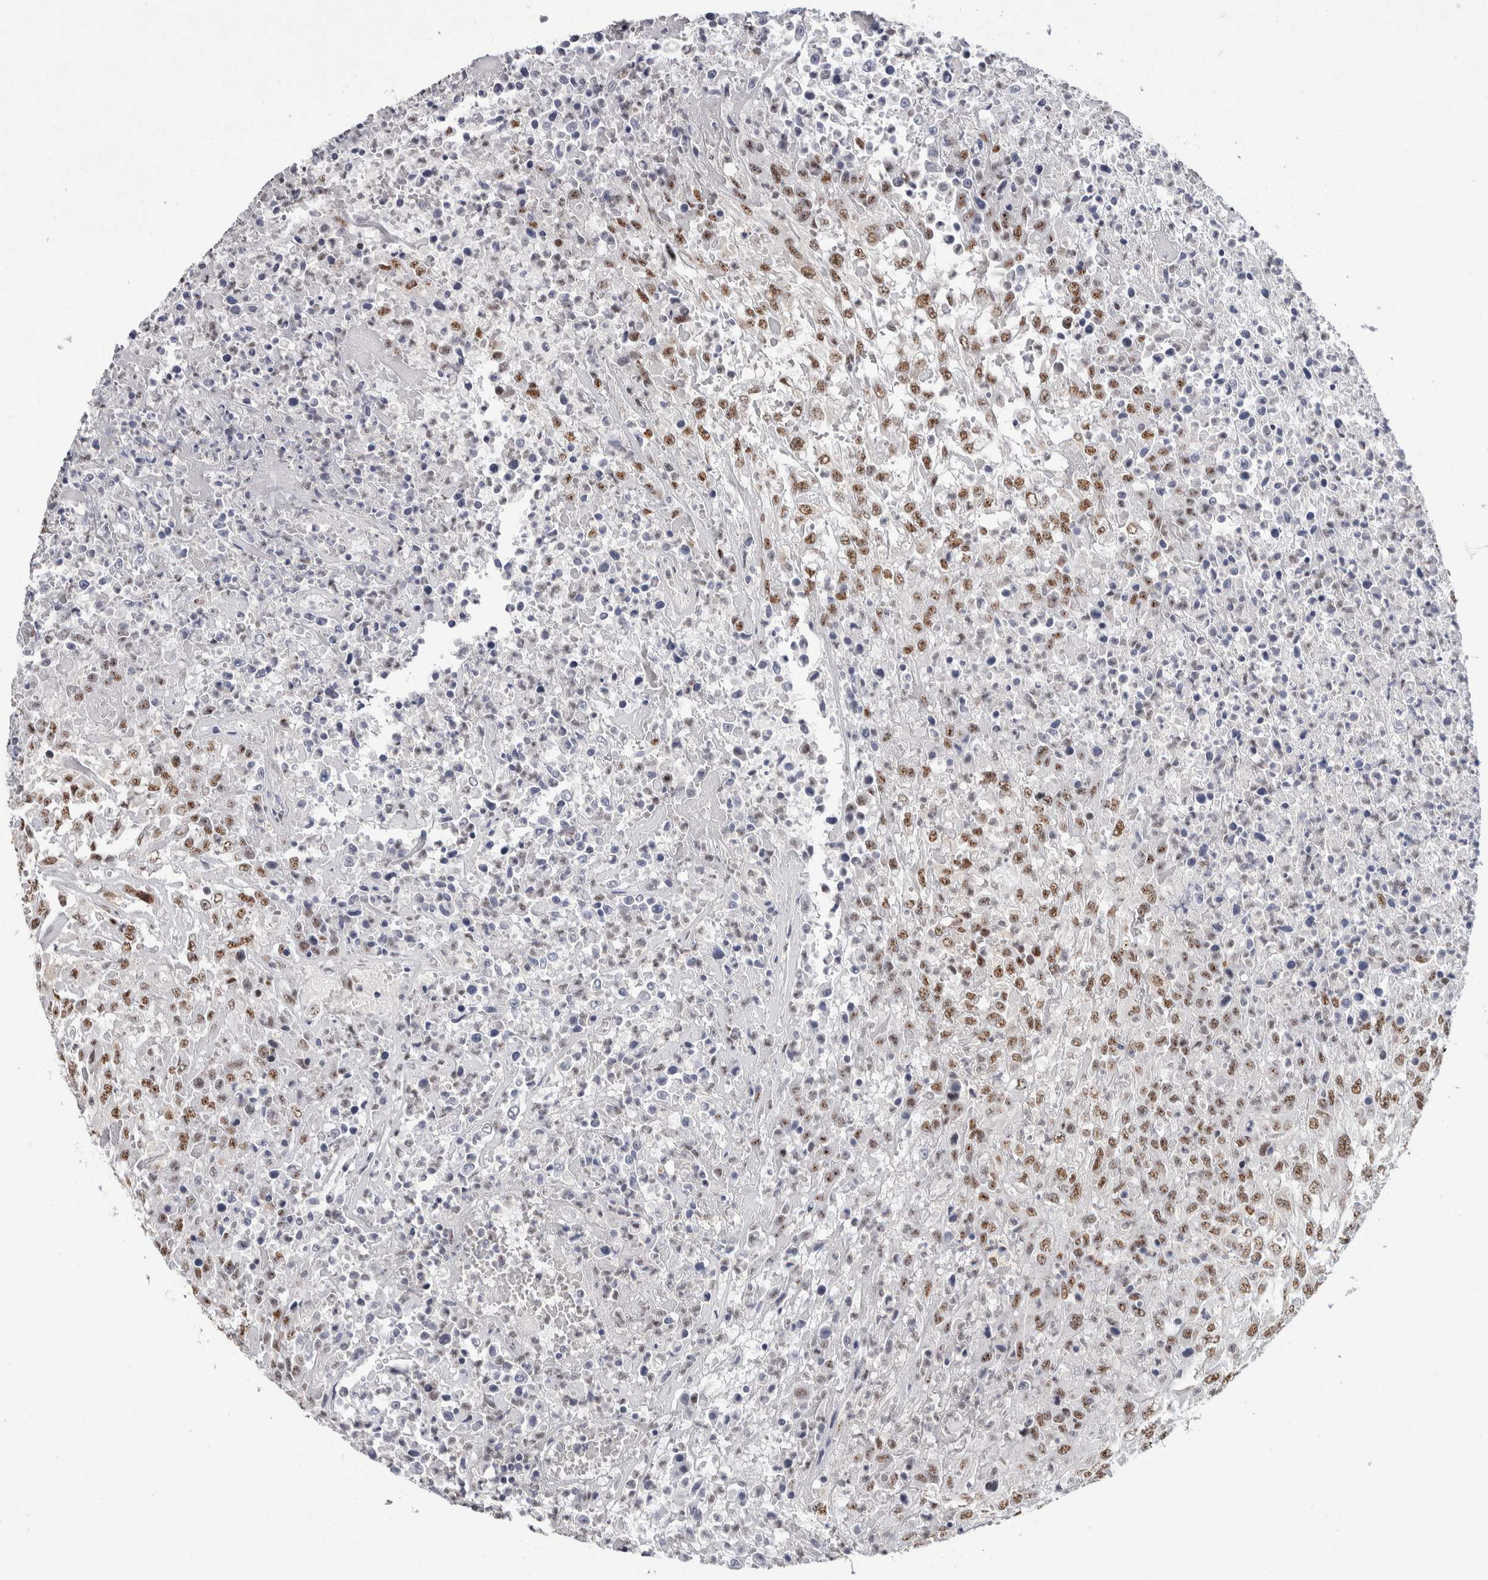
{"staining": {"intensity": "moderate", "quantity": ">75%", "location": "nuclear"}, "tissue": "urothelial cancer", "cell_type": "Tumor cells", "image_type": "cancer", "snomed": [{"axis": "morphology", "description": "Urothelial carcinoma, High grade"}, {"axis": "topography", "description": "Urinary bladder"}], "caption": "Immunohistochemical staining of human urothelial cancer demonstrates moderate nuclear protein positivity in about >75% of tumor cells.", "gene": "MKNK1", "patient": {"sex": "male", "age": 46}}